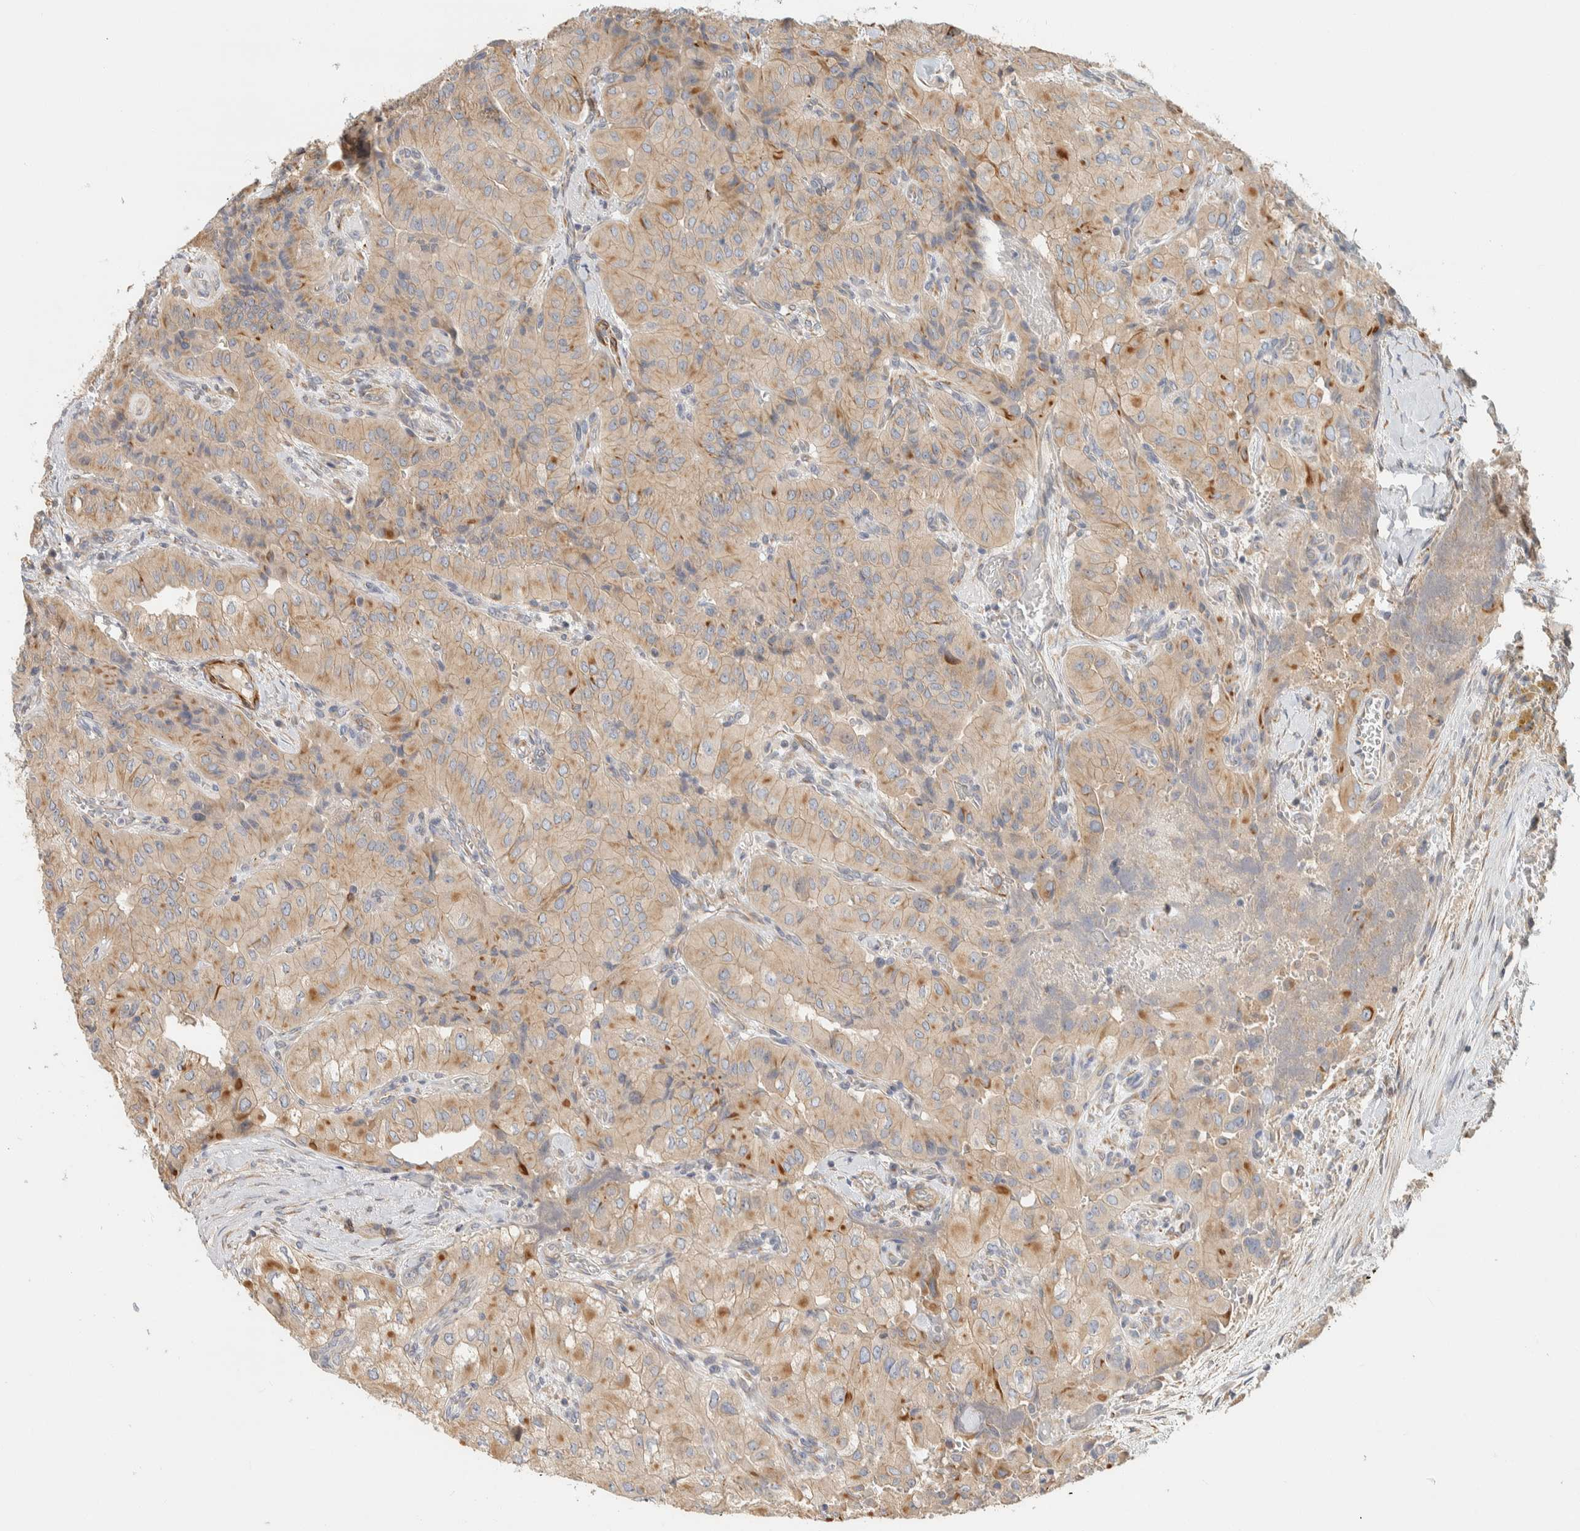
{"staining": {"intensity": "moderate", "quantity": "25%-75%", "location": "cytoplasmic/membranous"}, "tissue": "thyroid cancer", "cell_type": "Tumor cells", "image_type": "cancer", "snomed": [{"axis": "morphology", "description": "Papillary adenocarcinoma, NOS"}, {"axis": "topography", "description": "Thyroid gland"}], "caption": "Moderate cytoplasmic/membranous positivity is present in about 25%-75% of tumor cells in papillary adenocarcinoma (thyroid). The staining is performed using DAB (3,3'-diaminobenzidine) brown chromogen to label protein expression. The nuclei are counter-stained blue using hematoxylin.", "gene": "CDR2", "patient": {"sex": "female", "age": 59}}